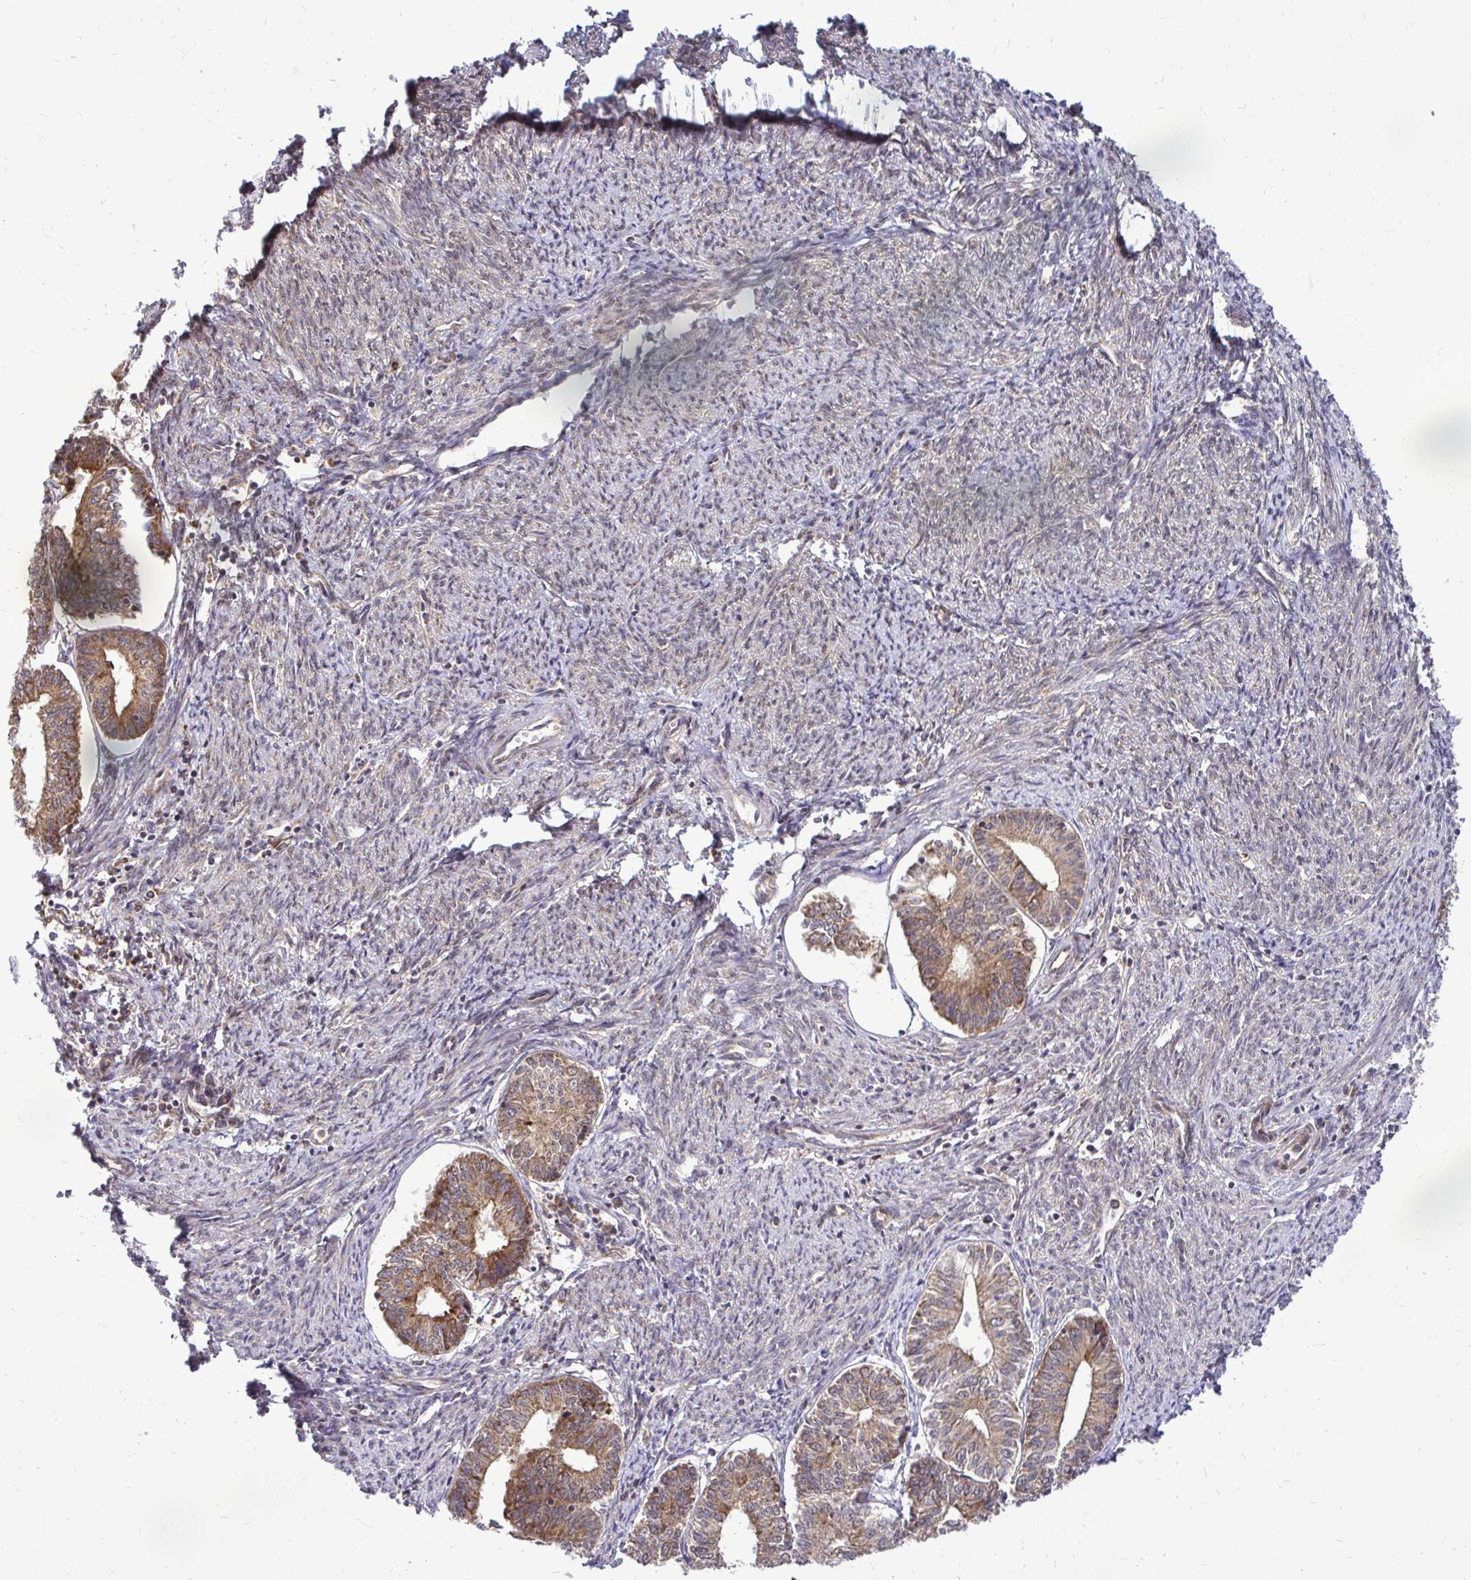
{"staining": {"intensity": "moderate", "quantity": ">75%", "location": "cytoplasmic/membranous"}, "tissue": "endometrial cancer", "cell_type": "Tumor cells", "image_type": "cancer", "snomed": [{"axis": "morphology", "description": "Adenocarcinoma, NOS"}, {"axis": "topography", "description": "Endometrium"}], "caption": "Immunohistochemical staining of human endometrial cancer shows medium levels of moderate cytoplasmic/membranous expression in approximately >75% of tumor cells. The staining is performed using DAB (3,3'-diaminobenzidine) brown chromogen to label protein expression. The nuclei are counter-stained blue using hematoxylin.", "gene": "FMR1", "patient": {"sex": "female", "age": 61}}